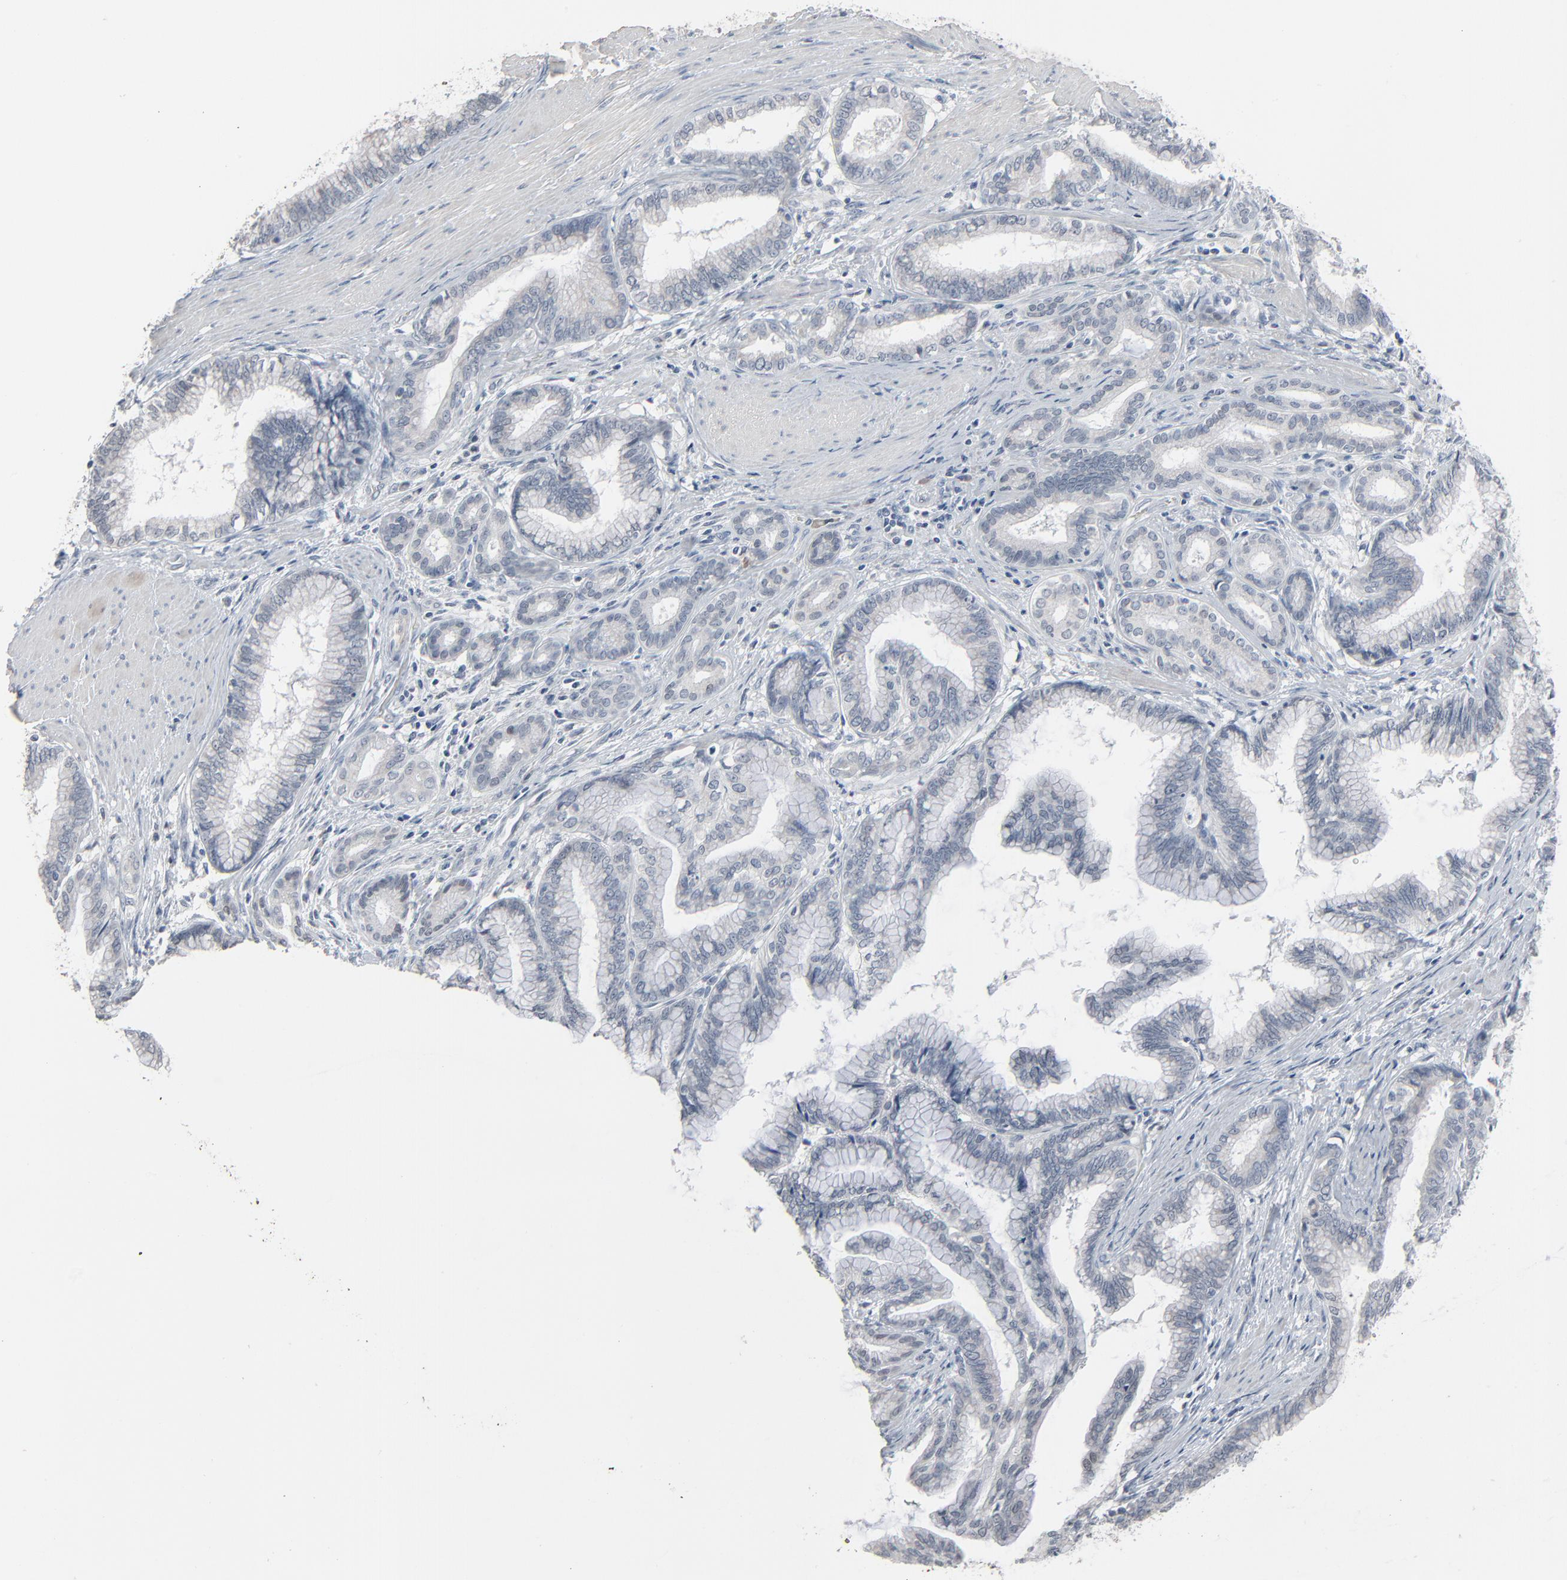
{"staining": {"intensity": "weak", "quantity": "<25%", "location": "cytoplasmic/membranous"}, "tissue": "pancreatic cancer", "cell_type": "Tumor cells", "image_type": "cancer", "snomed": [{"axis": "morphology", "description": "Adenocarcinoma, NOS"}, {"axis": "topography", "description": "Pancreas"}], "caption": "Immunohistochemistry image of human pancreatic cancer stained for a protein (brown), which shows no positivity in tumor cells.", "gene": "SAGE1", "patient": {"sex": "female", "age": 64}}